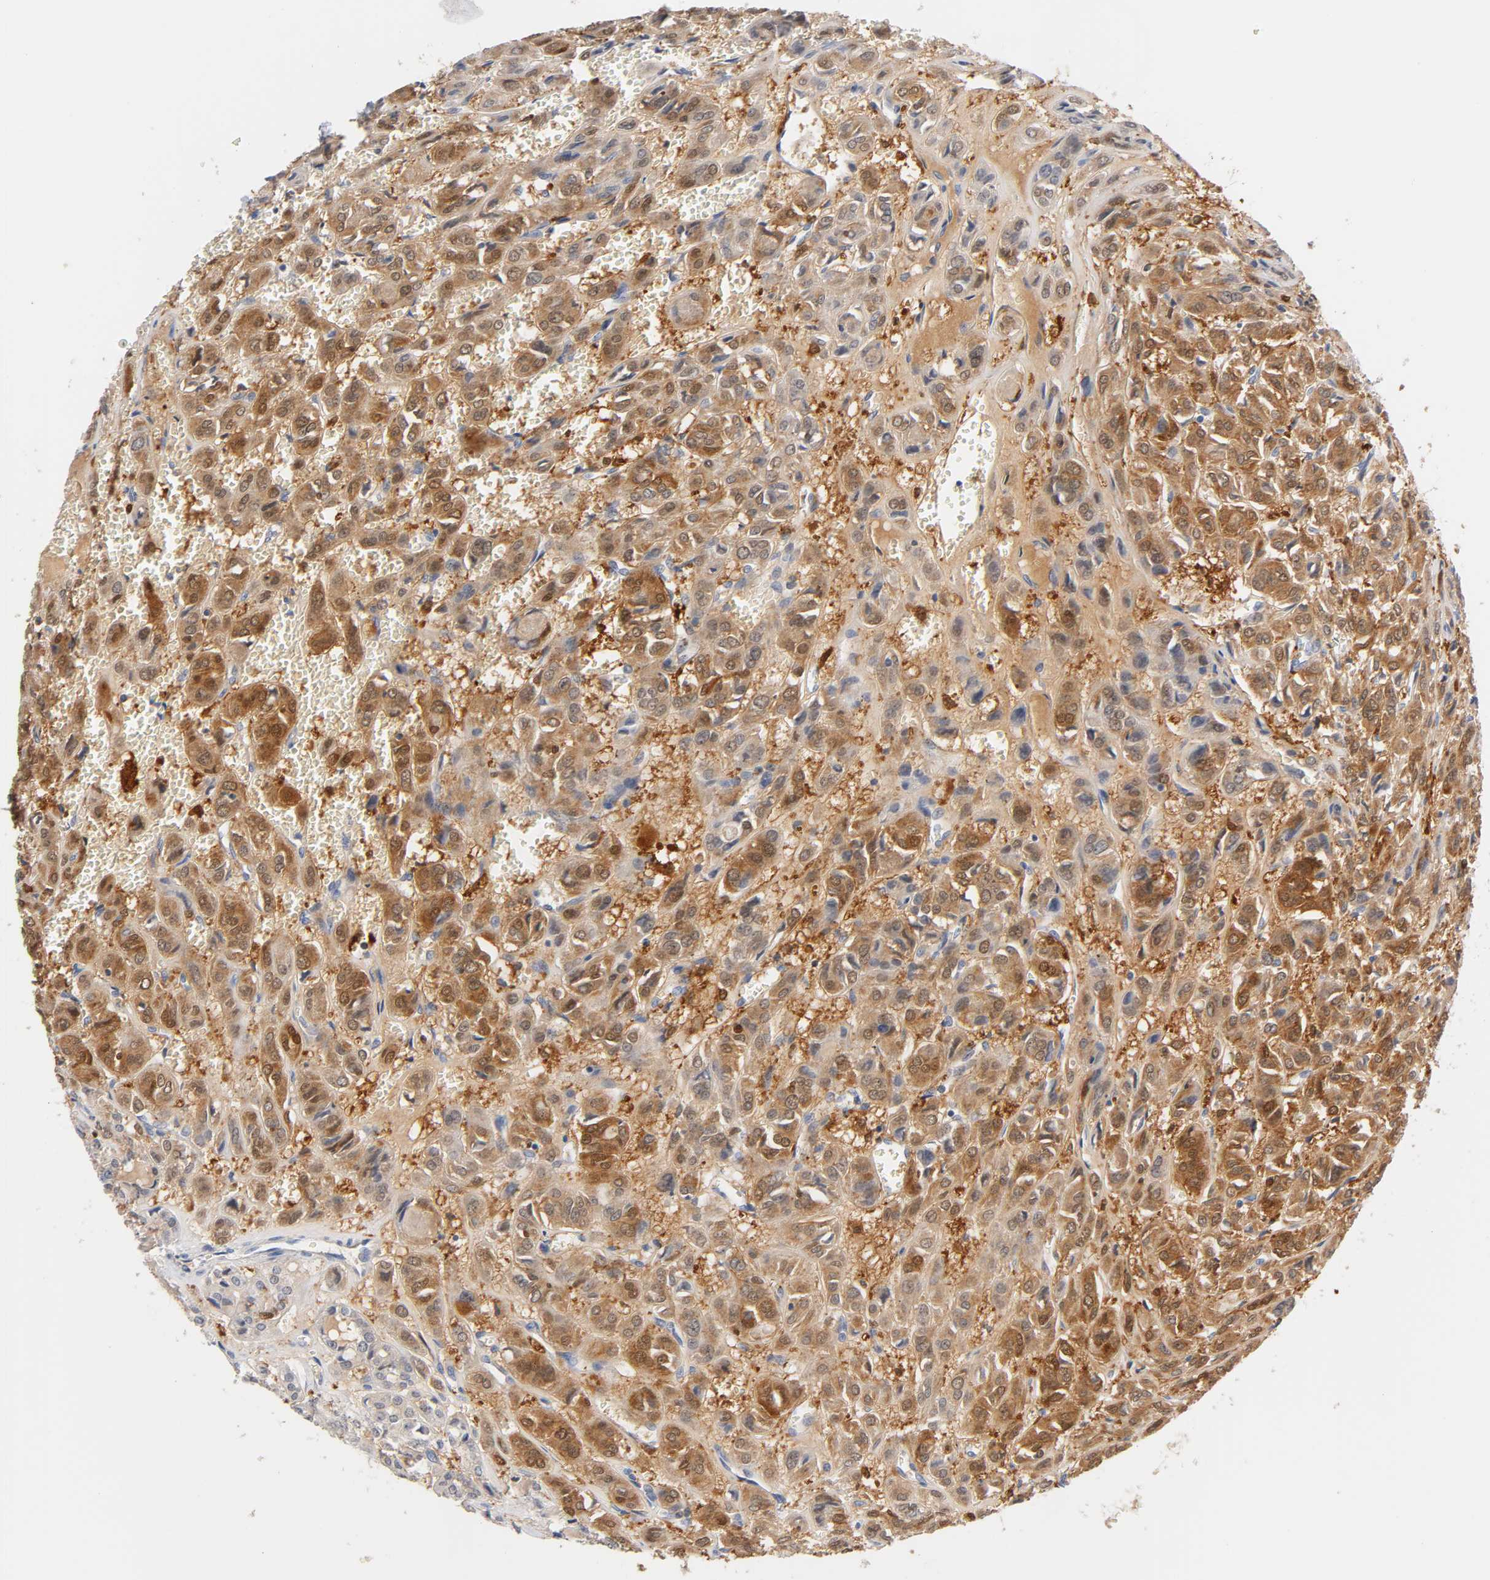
{"staining": {"intensity": "moderate", "quantity": ">75%", "location": "cytoplasmic/membranous,nuclear"}, "tissue": "thyroid cancer", "cell_type": "Tumor cells", "image_type": "cancer", "snomed": [{"axis": "morphology", "description": "Follicular adenoma carcinoma, NOS"}, {"axis": "topography", "description": "Thyroid gland"}], "caption": "This micrograph exhibits immunohistochemistry staining of human thyroid cancer (follicular adenoma carcinoma), with medium moderate cytoplasmic/membranous and nuclear positivity in about >75% of tumor cells.", "gene": "IL18", "patient": {"sex": "female", "age": 71}}